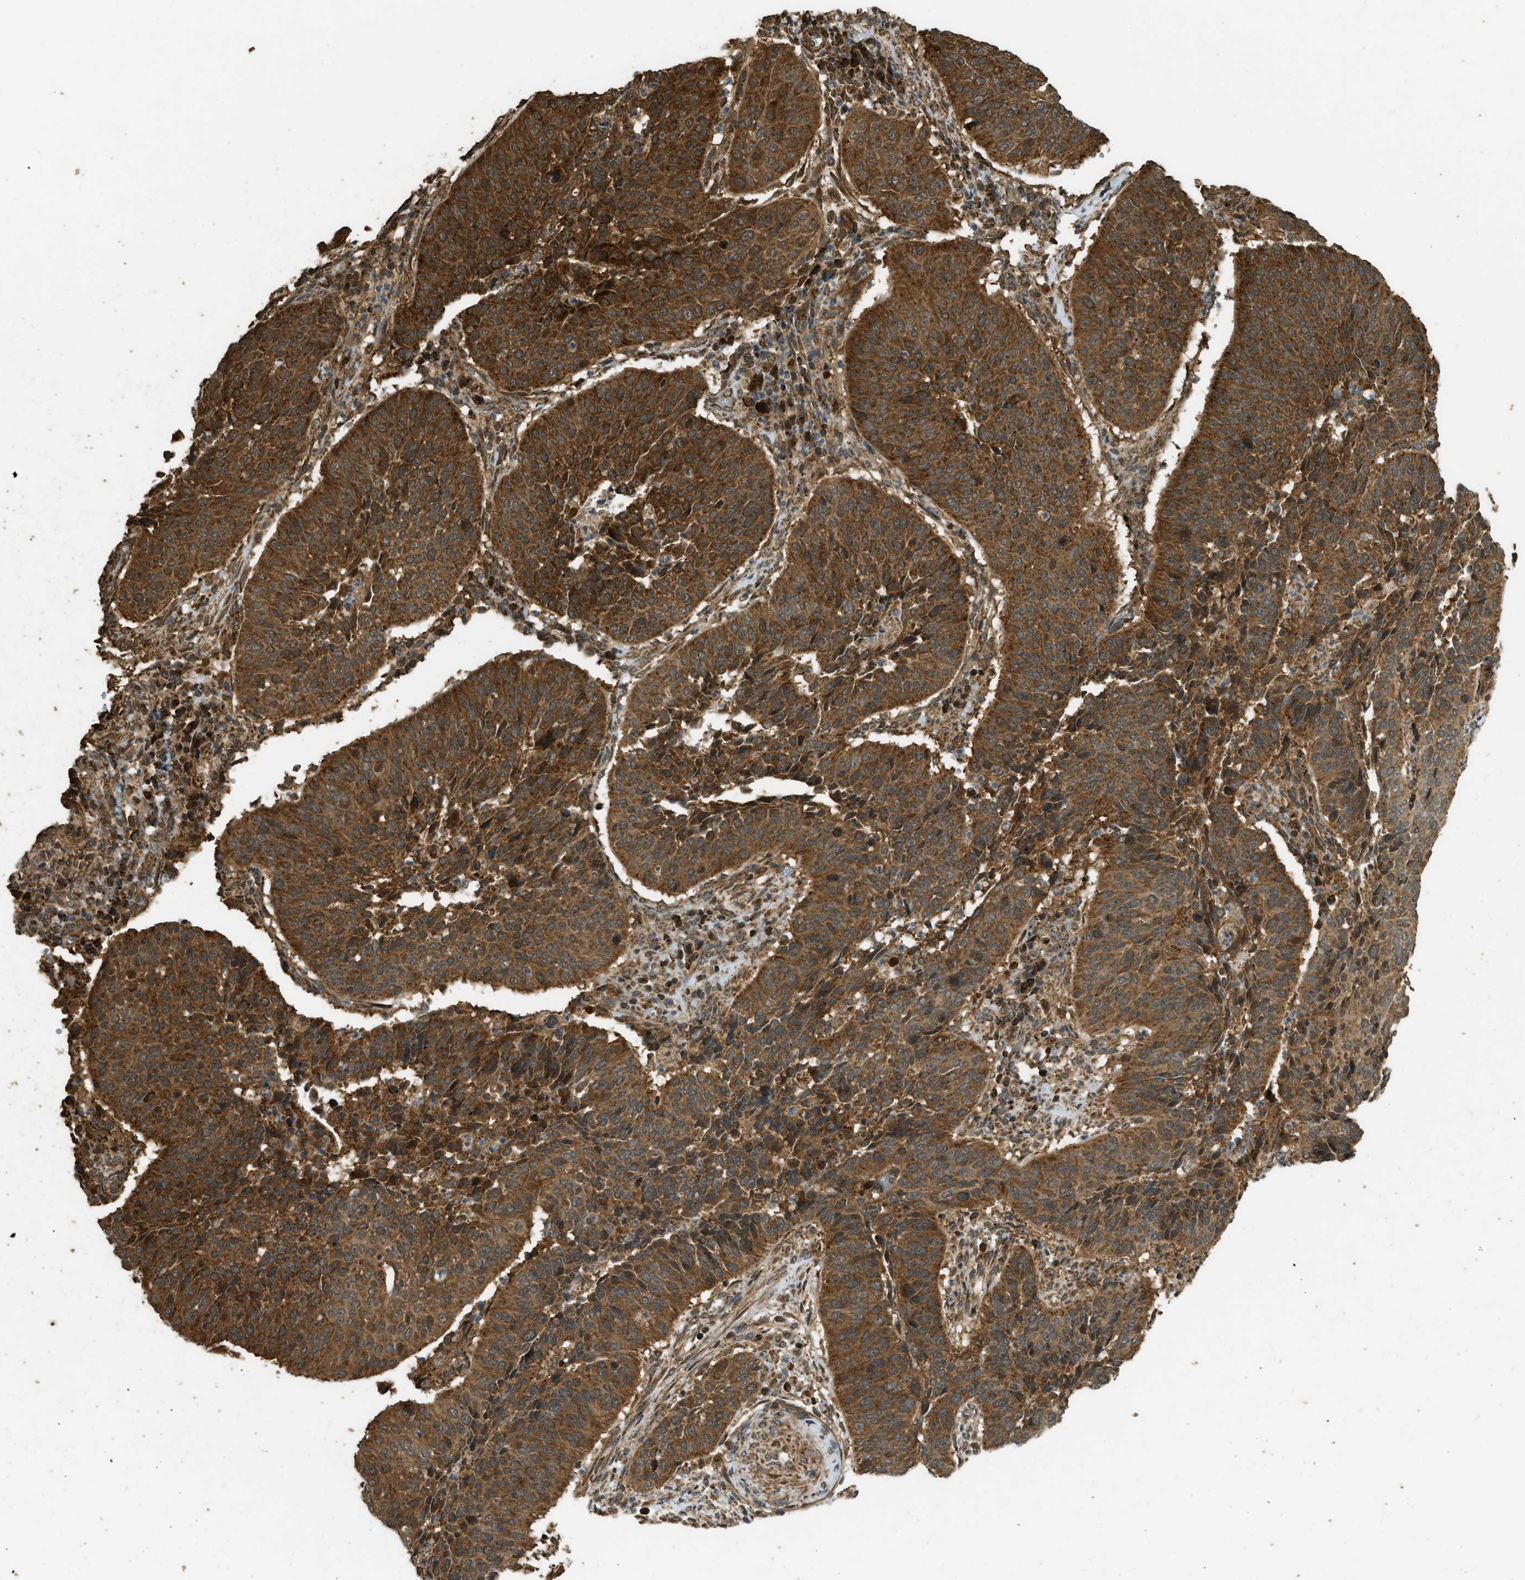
{"staining": {"intensity": "strong", "quantity": ">75%", "location": "cytoplasmic/membranous"}, "tissue": "cervical cancer", "cell_type": "Tumor cells", "image_type": "cancer", "snomed": [{"axis": "morphology", "description": "Normal tissue, NOS"}, {"axis": "morphology", "description": "Squamous cell carcinoma, NOS"}, {"axis": "topography", "description": "Cervix"}], "caption": "Strong cytoplasmic/membranous expression for a protein is present in approximately >75% of tumor cells of cervical cancer using immunohistochemistry (IHC).", "gene": "CTPS1", "patient": {"sex": "female", "age": 39}}